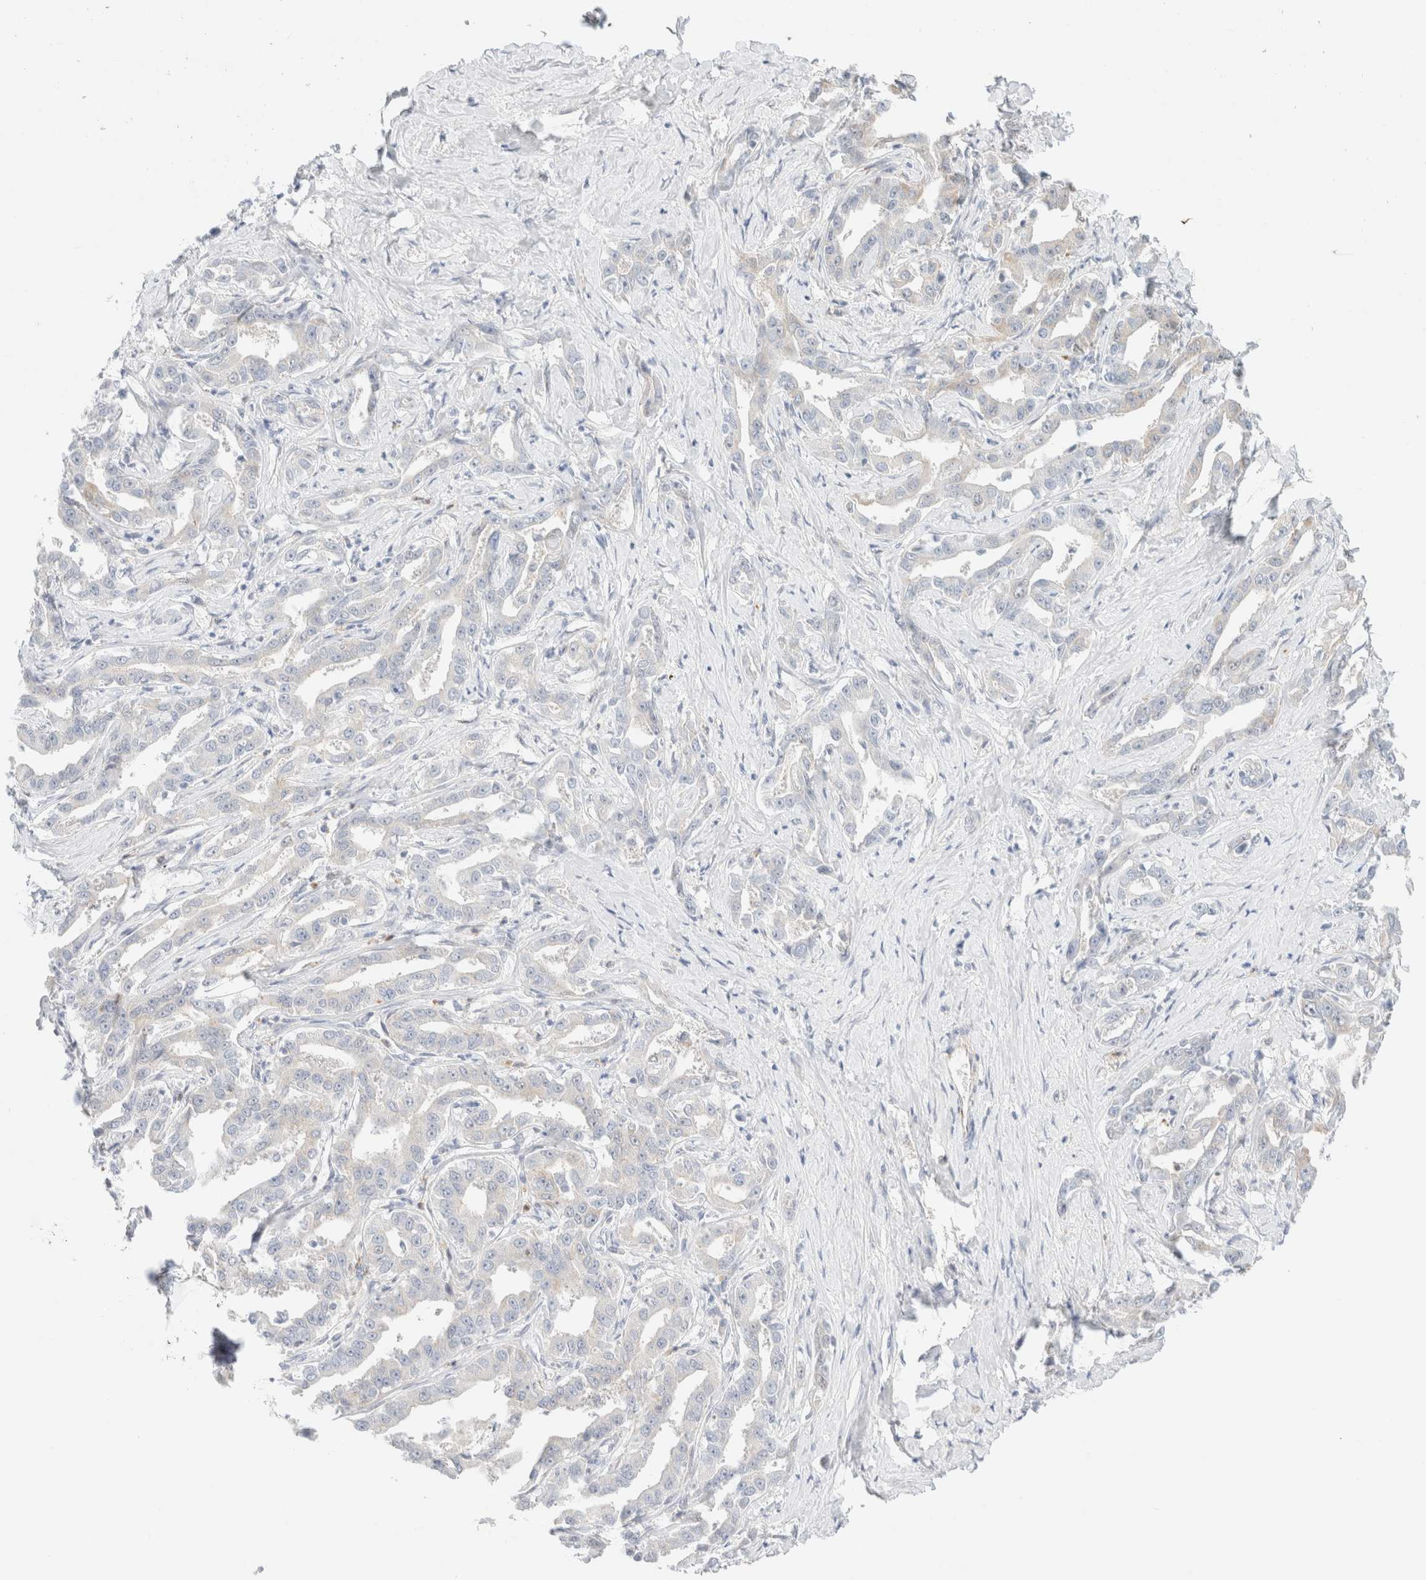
{"staining": {"intensity": "weak", "quantity": "<25%", "location": "cytoplasmic/membranous"}, "tissue": "liver cancer", "cell_type": "Tumor cells", "image_type": "cancer", "snomed": [{"axis": "morphology", "description": "Cholangiocarcinoma"}, {"axis": "topography", "description": "Liver"}], "caption": "Human cholangiocarcinoma (liver) stained for a protein using immunohistochemistry (IHC) exhibits no expression in tumor cells.", "gene": "UNC13B", "patient": {"sex": "male", "age": 59}}